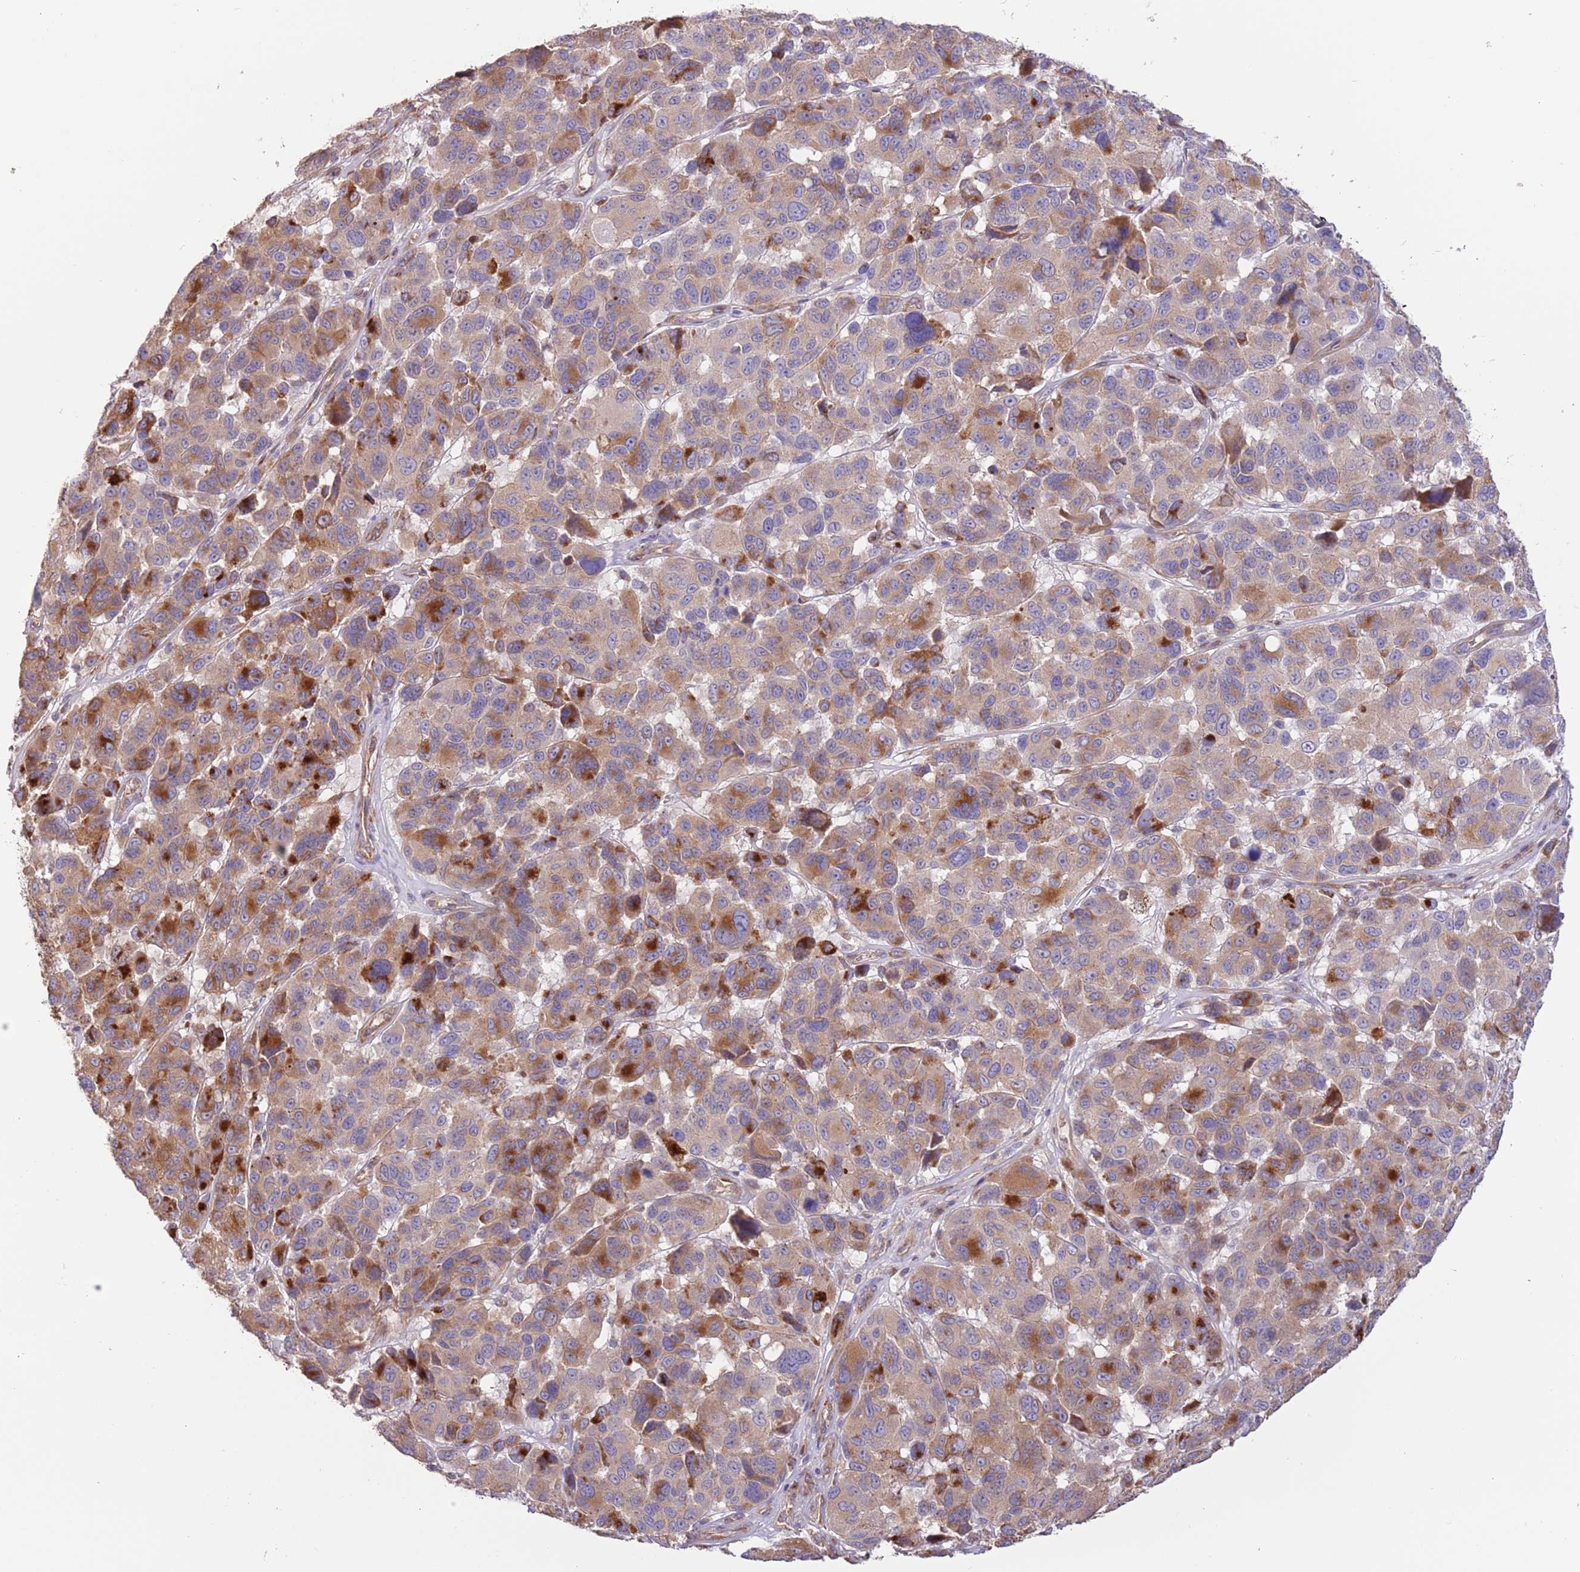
{"staining": {"intensity": "moderate", "quantity": ">75%", "location": "cytoplasmic/membranous"}, "tissue": "melanoma", "cell_type": "Tumor cells", "image_type": "cancer", "snomed": [{"axis": "morphology", "description": "Malignant melanoma, NOS"}, {"axis": "topography", "description": "Skin"}], "caption": "Brown immunohistochemical staining in malignant melanoma shows moderate cytoplasmic/membranous staining in approximately >75% of tumor cells.", "gene": "DOCK6", "patient": {"sex": "female", "age": 66}}